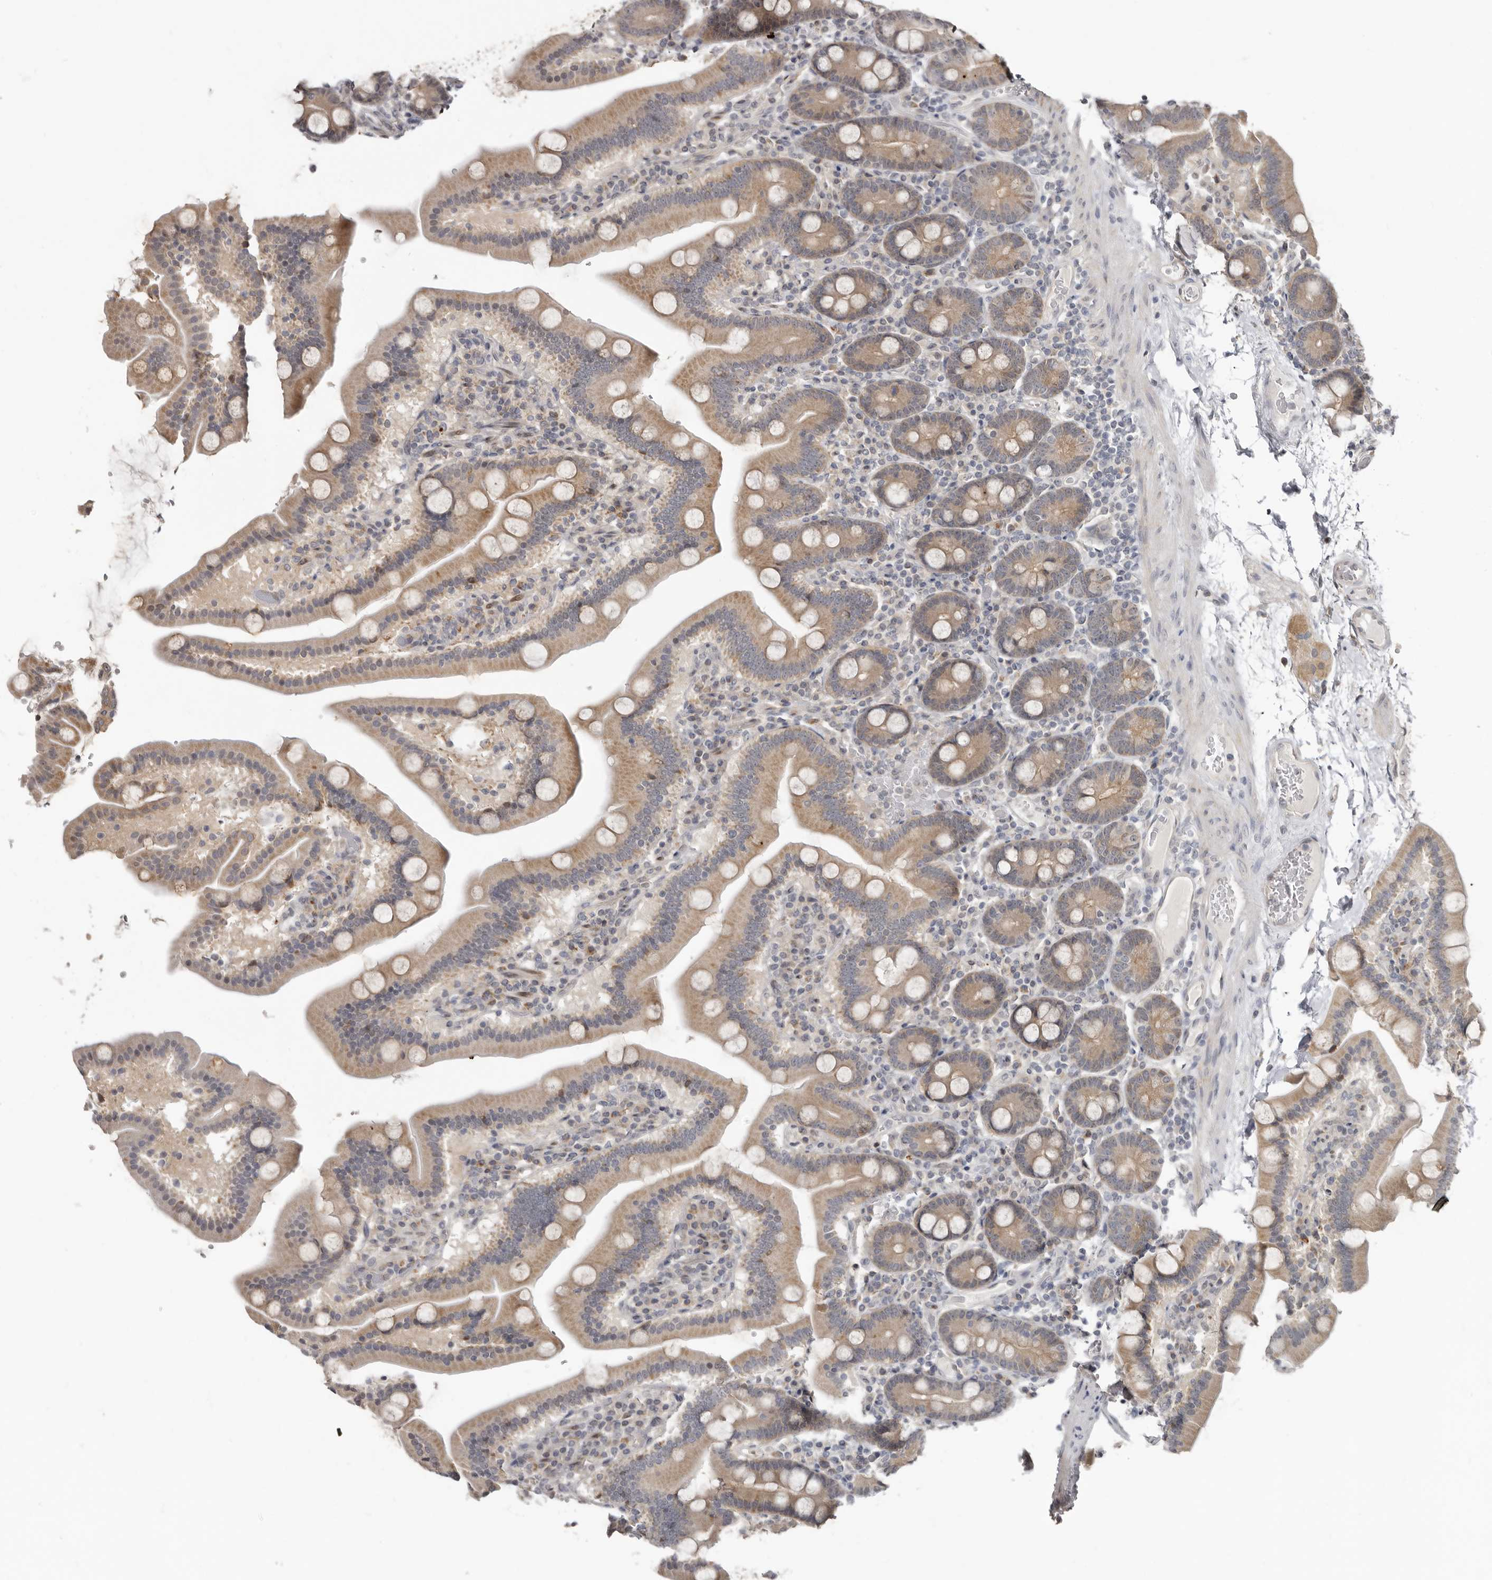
{"staining": {"intensity": "moderate", "quantity": ">75%", "location": "cytoplasmic/membranous"}, "tissue": "duodenum", "cell_type": "Glandular cells", "image_type": "normal", "snomed": [{"axis": "morphology", "description": "Normal tissue, NOS"}, {"axis": "topography", "description": "Duodenum"}], "caption": "Moderate cytoplasmic/membranous protein staining is seen in about >75% of glandular cells in duodenum.", "gene": "BAD", "patient": {"sex": "male", "age": 55}}